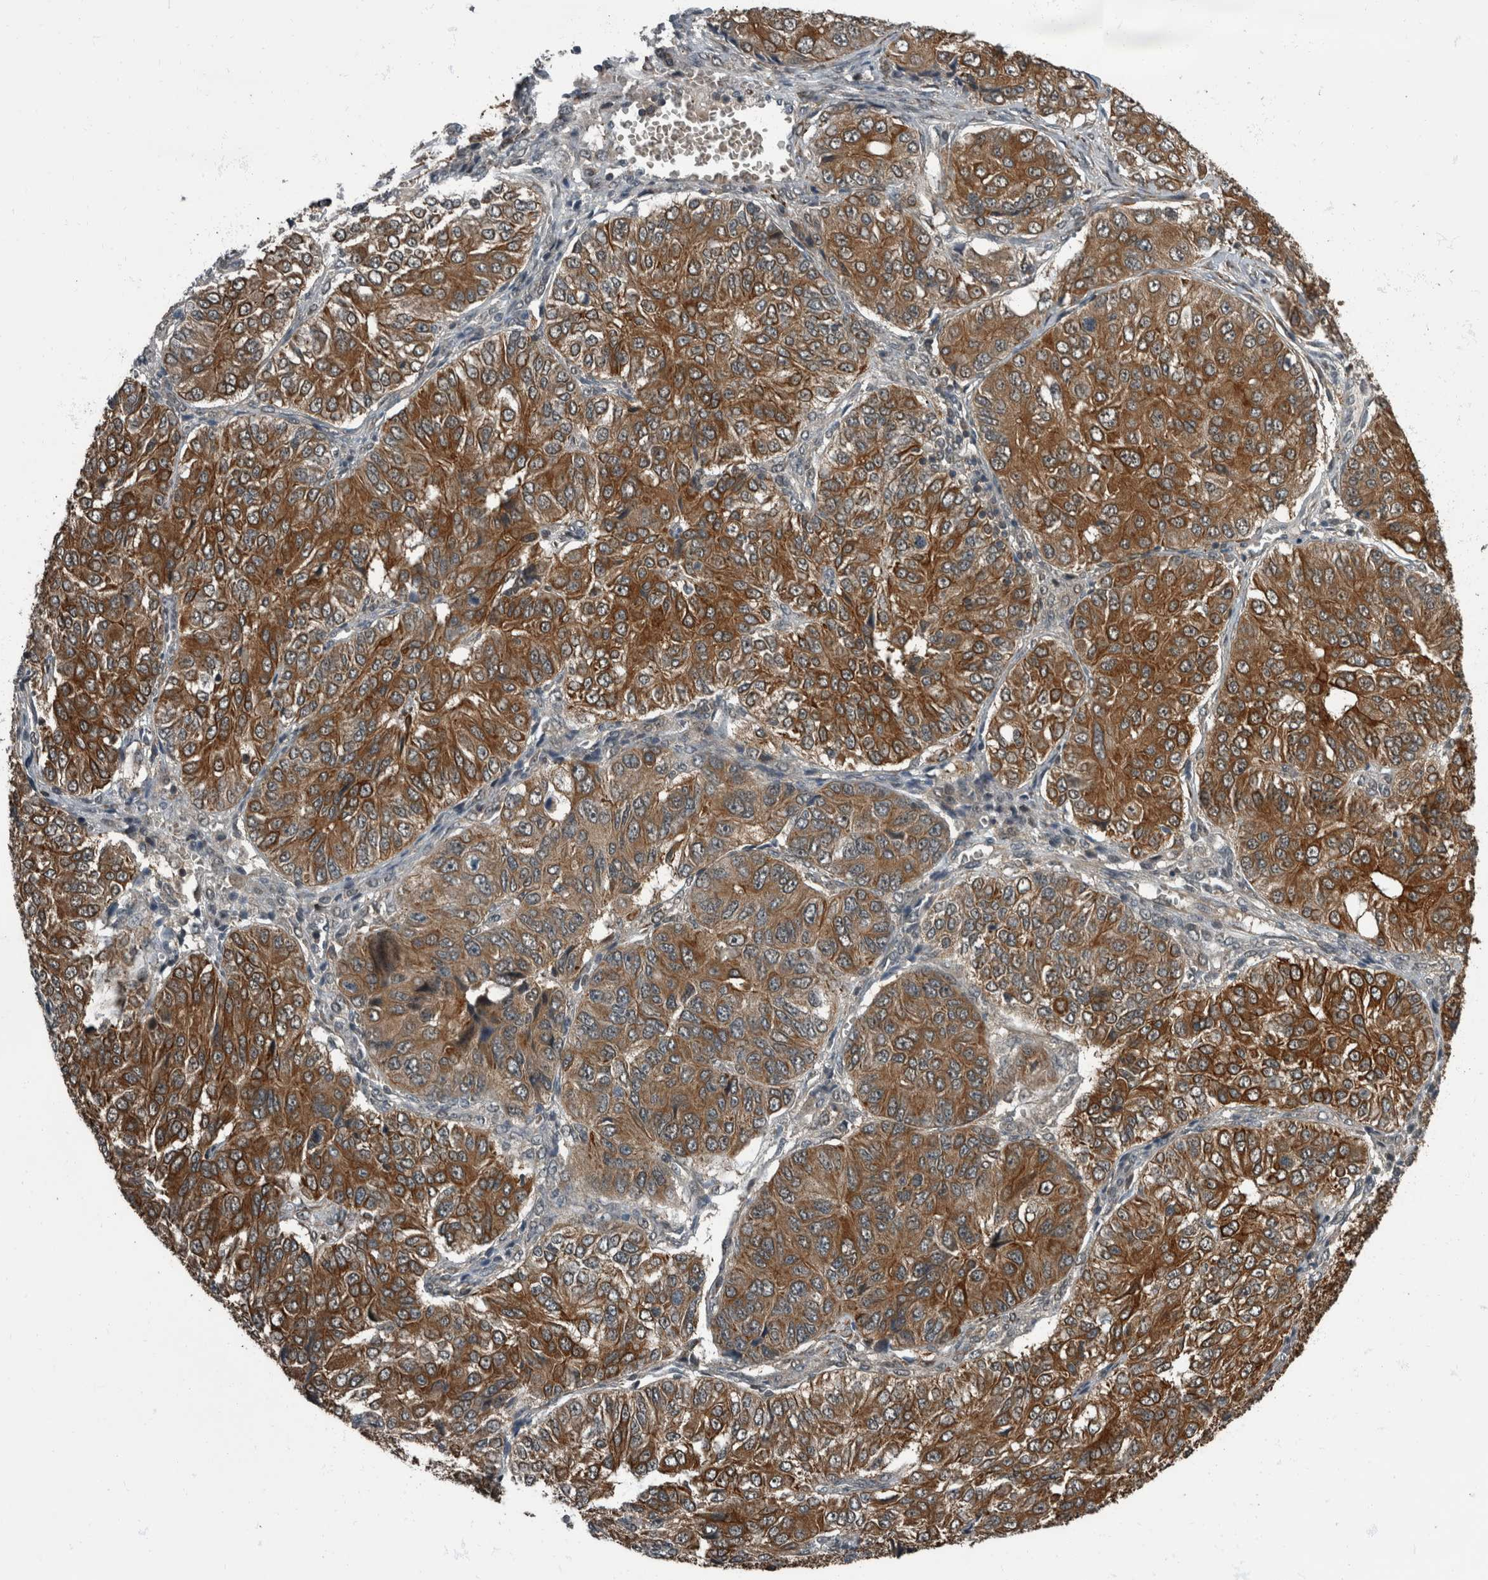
{"staining": {"intensity": "strong", "quantity": ">75%", "location": "cytoplasmic/membranous"}, "tissue": "ovarian cancer", "cell_type": "Tumor cells", "image_type": "cancer", "snomed": [{"axis": "morphology", "description": "Carcinoma, endometroid"}, {"axis": "topography", "description": "Ovary"}], "caption": "Ovarian endometroid carcinoma tissue shows strong cytoplasmic/membranous staining in approximately >75% of tumor cells The protein is shown in brown color, while the nuclei are stained blue.", "gene": "RABGGTB", "patient": {"sex": "female", "age": 51}}